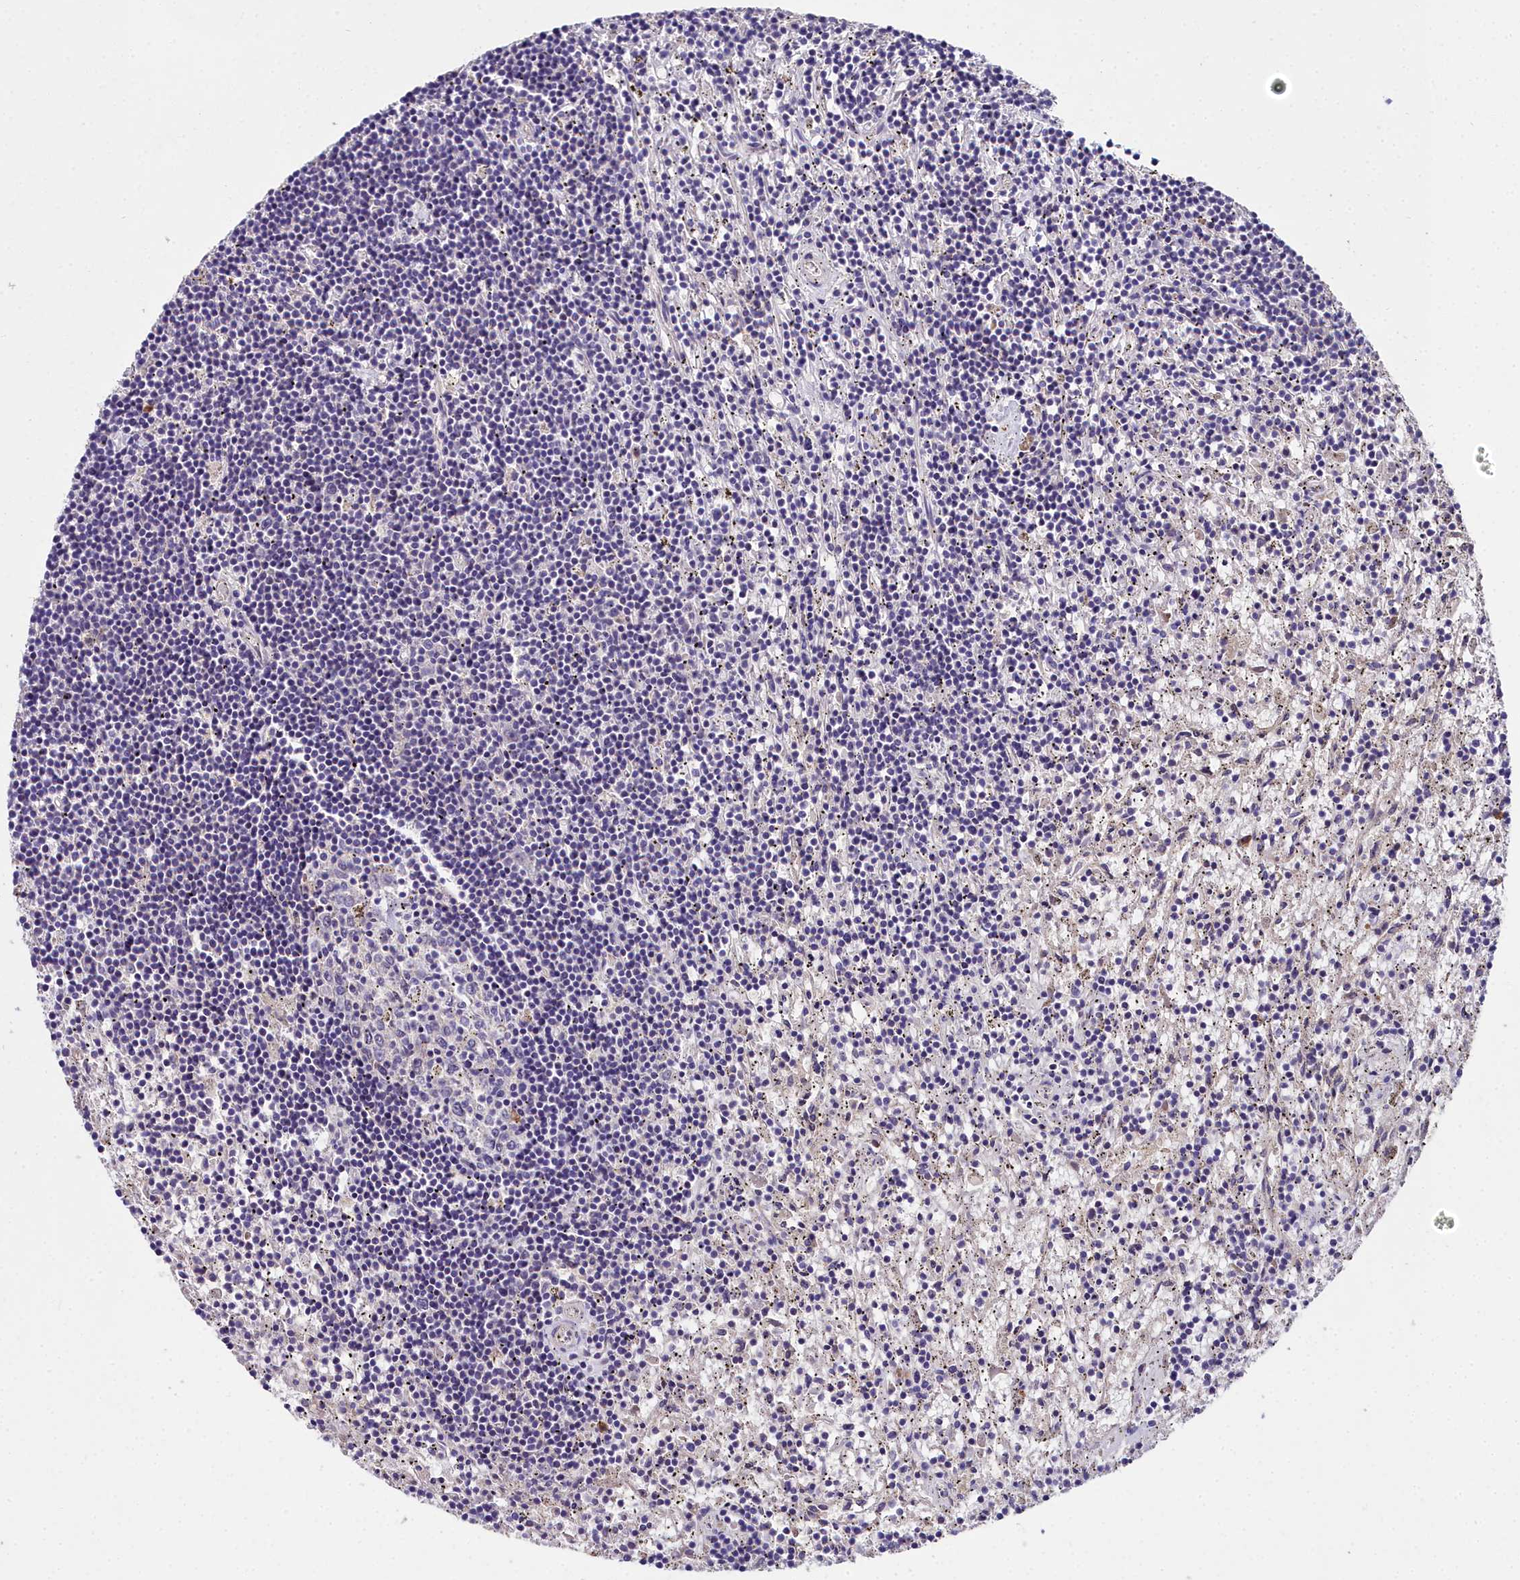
{"staining": {"intensity": "negative", "quantity": "none", "location": "none"}, "tissue": "lymphoma", "cell_type": "Tumor cells", "image_type": "cancer", "snomed": [{"axis": "morphology", "description": "Malignant lymphoma, non-Hodgkin's type, Low grade"}, {"axis": "topography", "description": "Spleen"}], "caption": "Image shows no protein positivity in tumor cells of low-grade malignant lymphoma, non-Hodgkin's type tissue.", "gene": "NT5M", "patient": {"sex": "male", "age": 76}}